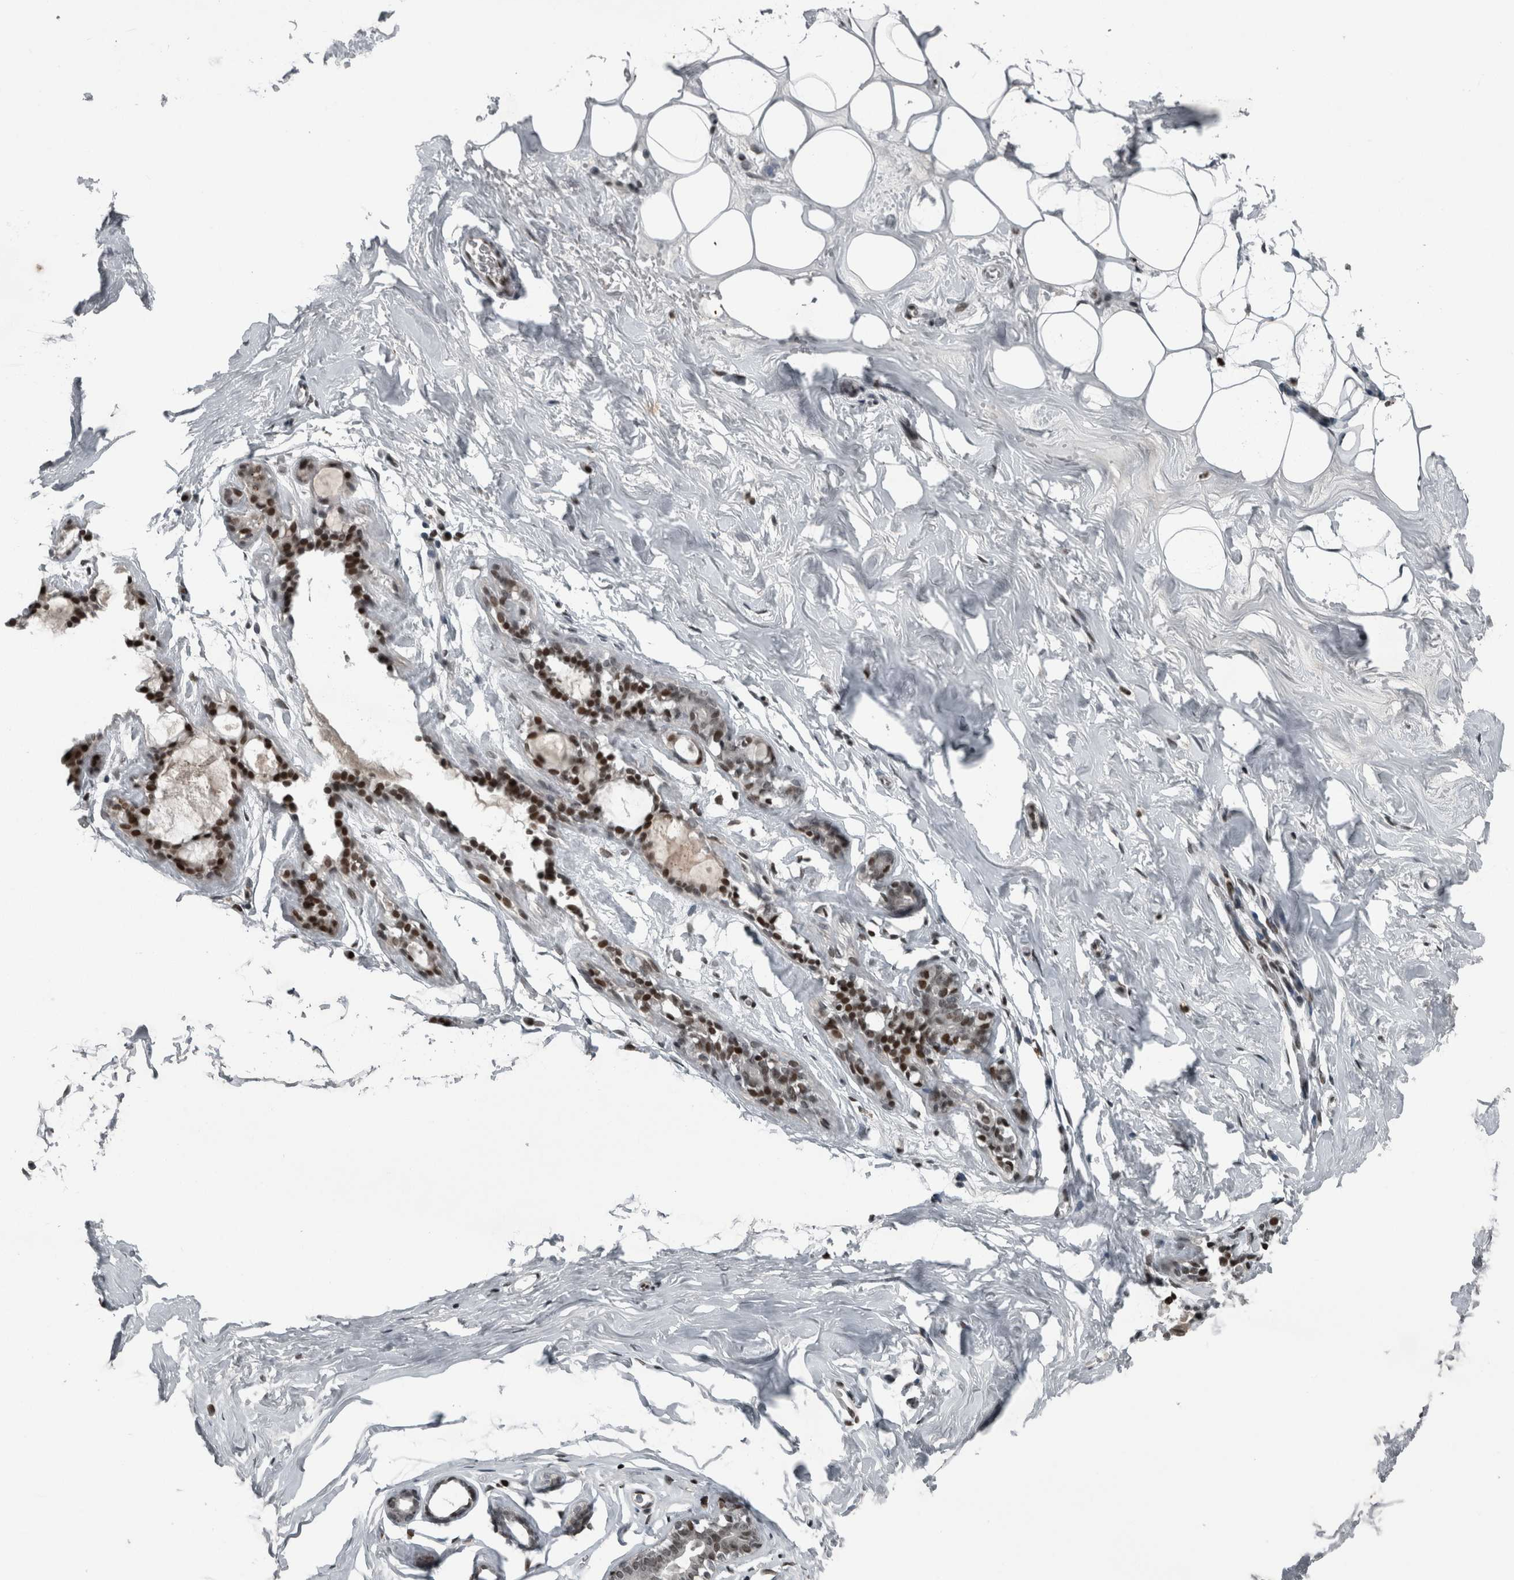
{"staining": {"intensity": "moderate", "quantity": ">75%", "location": "nuclear"}, "tissue": "adipose tissue", "cell_type": "Adipocytes", "image_type": "normal", "snomed": [{"axis": "morphology", "description": "Normal tissue, NOS"}, {"axis": "morphology", "description": "Fibrosis, NOS"}, {"axis": "topography", "description": "Breast"}, {"axis": "topography", "description": "Adipose tissue"}], "caption": "Unremarkable adipose tissue was stained to show a protein in brown. There is medium levels of moderate nuclear staining in approximately >75% of adipocytes. The staining was performed using DAB, with brown indicating positive protein expression. Nuclei are stained blue with hematoxylin.", "gene": "UNC50", "patient": {"sex": "female", "age": 39}}